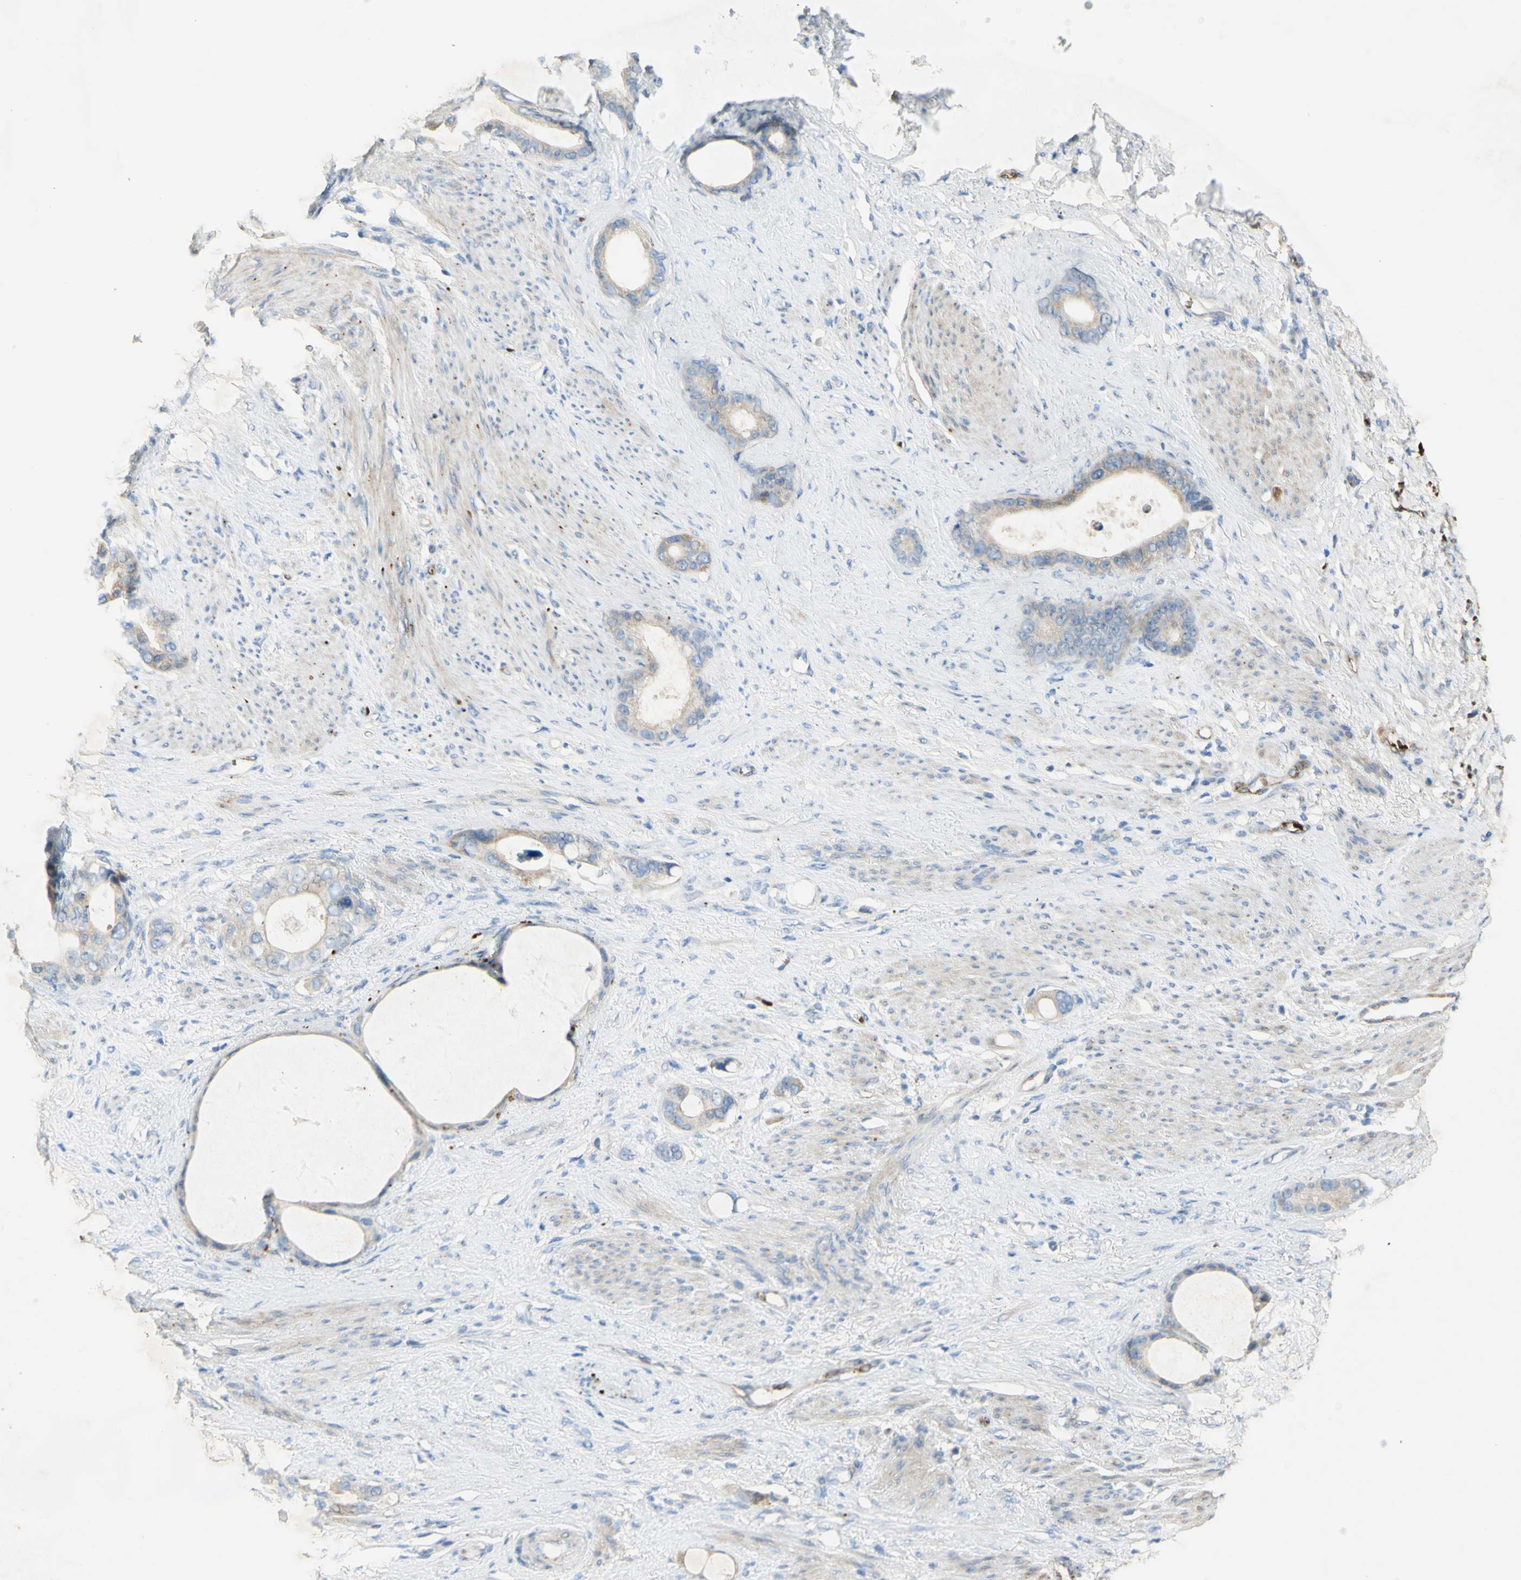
{"staining": {"intensity": "weak", "quantity": ">75%", "location": "cytoplasmic/membranous"}, "tissue": "stomach cancer", "cell_type": "Tumor cells", "image_type": "cancer", "snomed": [{"axis": "morphology", "description": "Adenocarcinoma, NOS"}, {"axis": "topography", "description": "Stomach"}], "caption": "Weak cytoplasmic/membranous expression is appreciated in approximately >75% of tumor cells in stomach cancer (adenocarcinoma).", "gene": "GAN", "patient": {"sex": "female", "age": 75}}